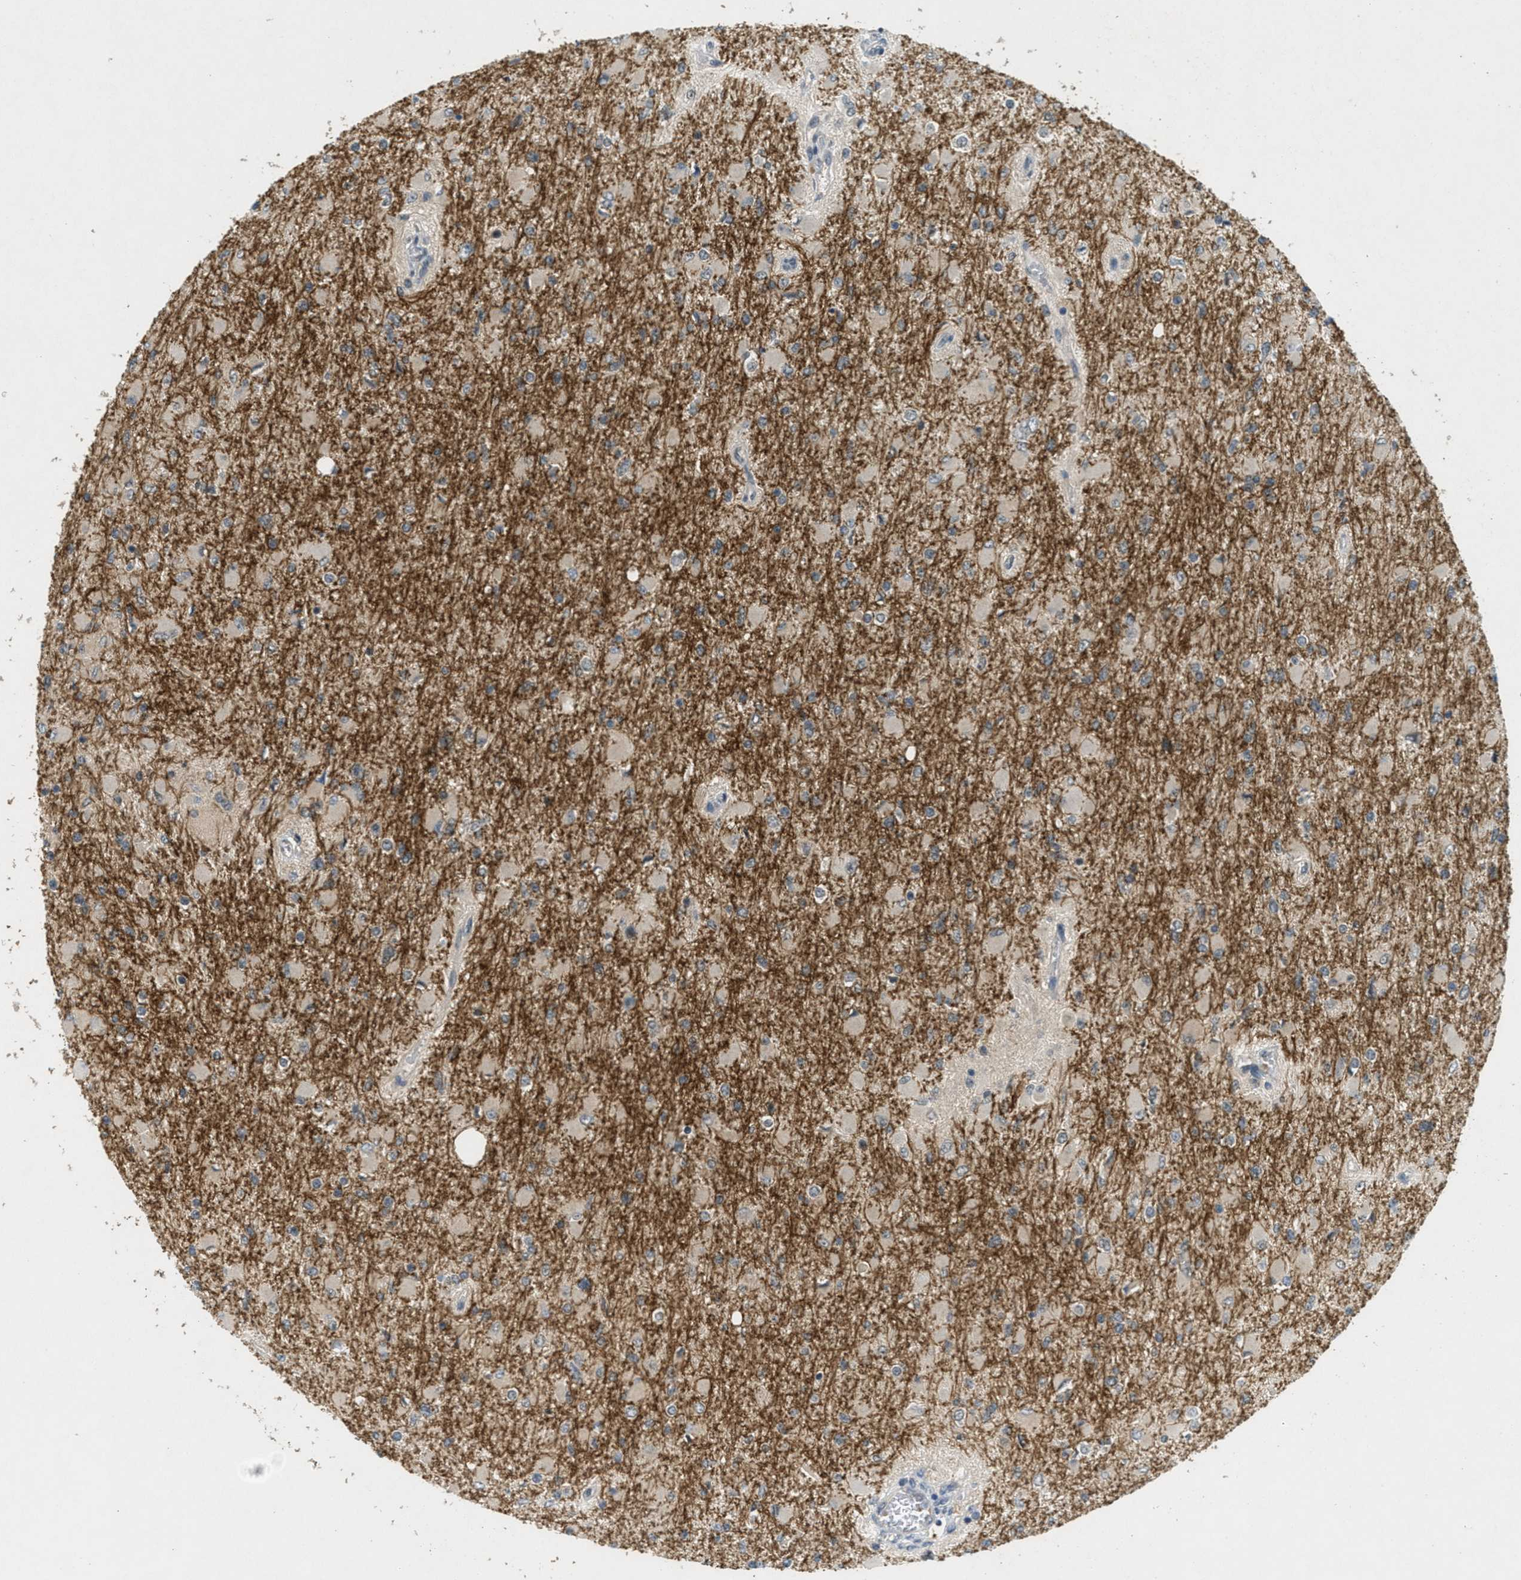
{"staining": {"intensity": "negative", "quantity": "none", "location": "none"}, "tissue": "glioma", "cell_type": "Tumor cells", "image_type": "cancer", "snomed": [{"axis": "morphology", "description": "Glioma, malignant, High grade"}, {"axis": "topography", "description": "Cerebral cortex"}], "caption": "Tumor cells are negative for protein expression in human glioma.", "gene": "STK11", "patient": {"sex": "female", "age": 36}}